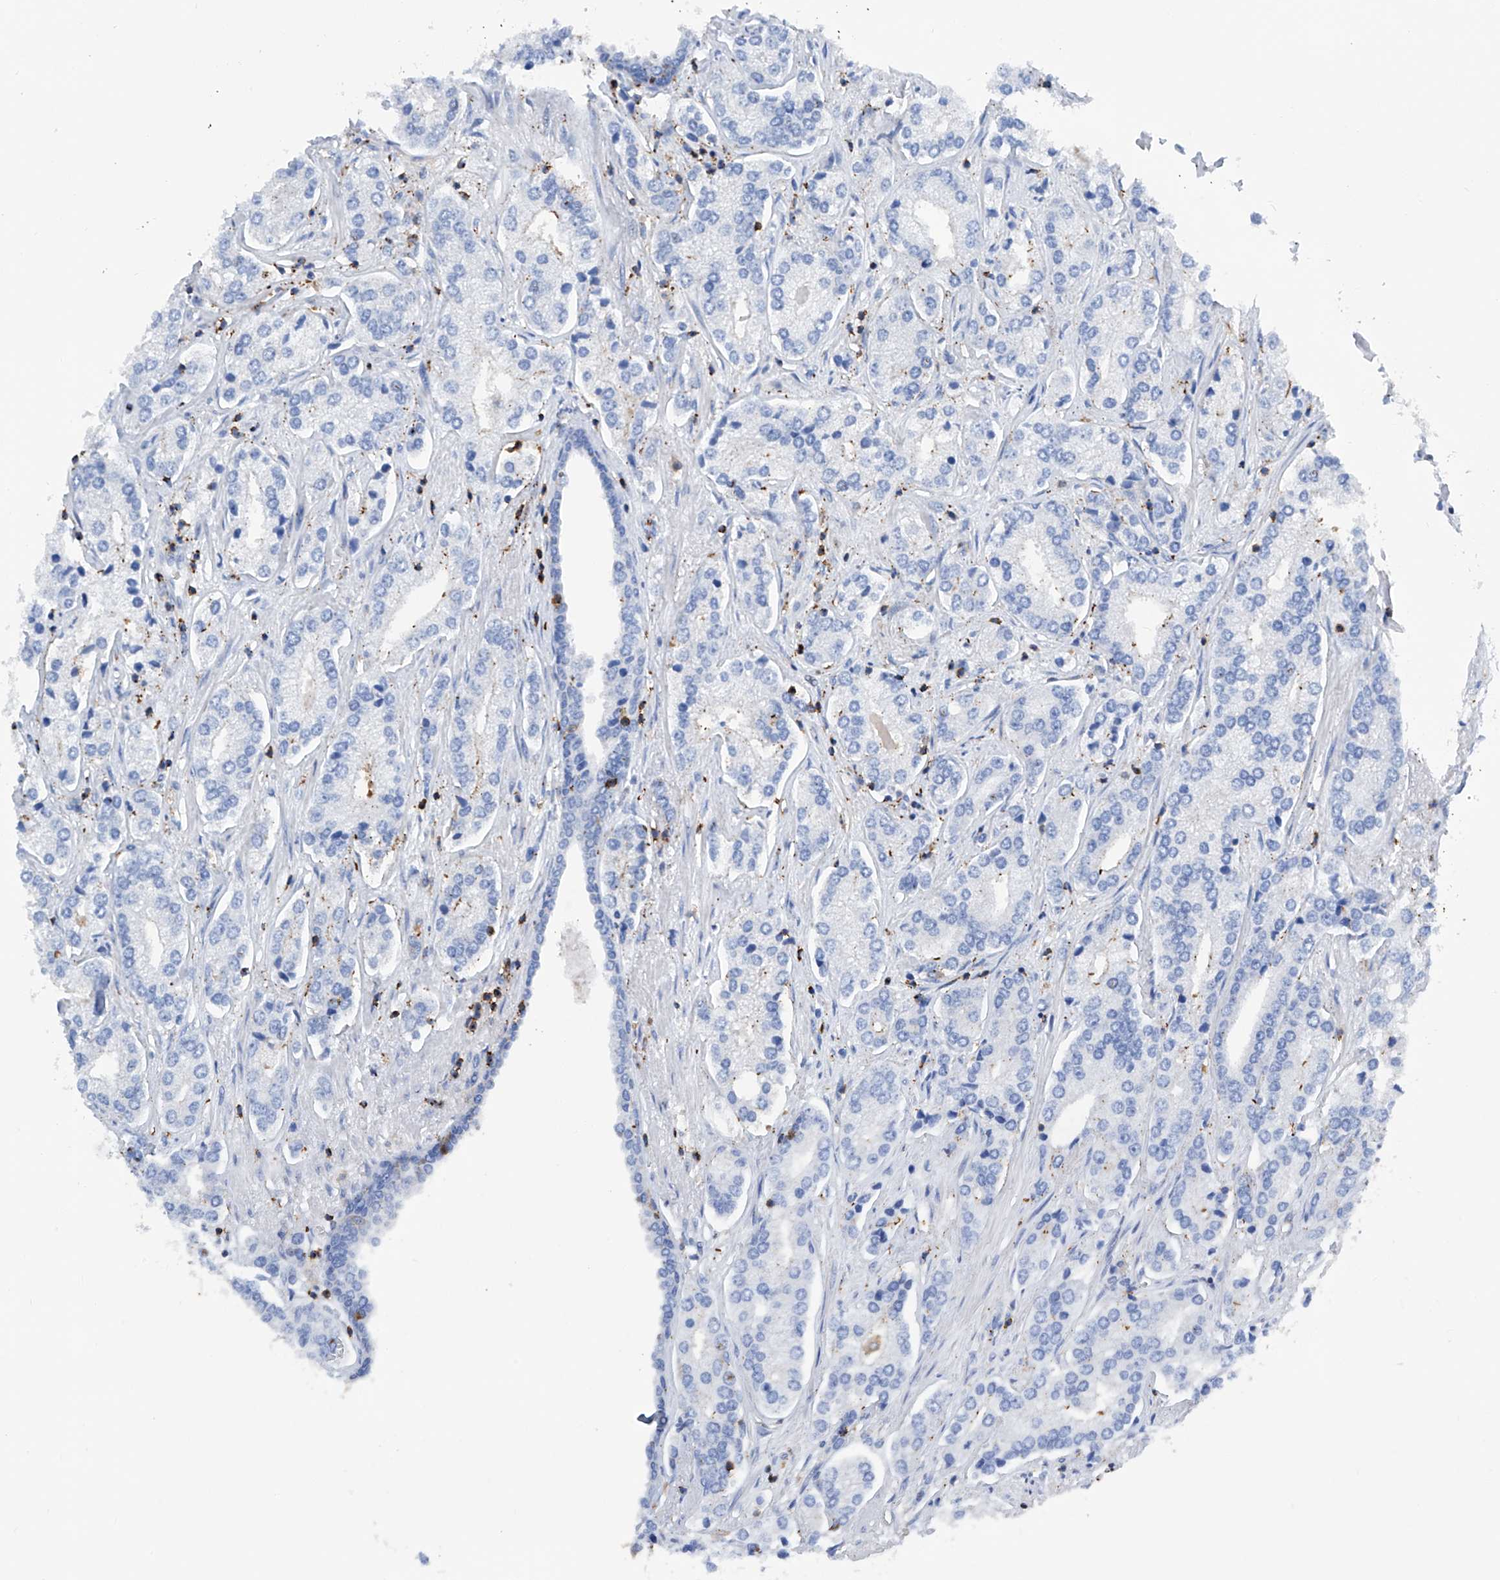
{"staining": {"intensity": "negative", "quantity": "none", "location": "none"}, "tissue": "prostate cancer", "cell_type": "Tumor cells", "image_type": "cancer", "snomed": [{"axis": "morphology", "description": "Adenocarcinoma, High grade"}, {"axis": "topography", "description": "Prostate"}], "caption": "Immunohistochemistry of prostate cancer demonstrates no positivity in tumor cells.", "gene": "ZNF484", "patient": {"sex": "male", "age": 66}}